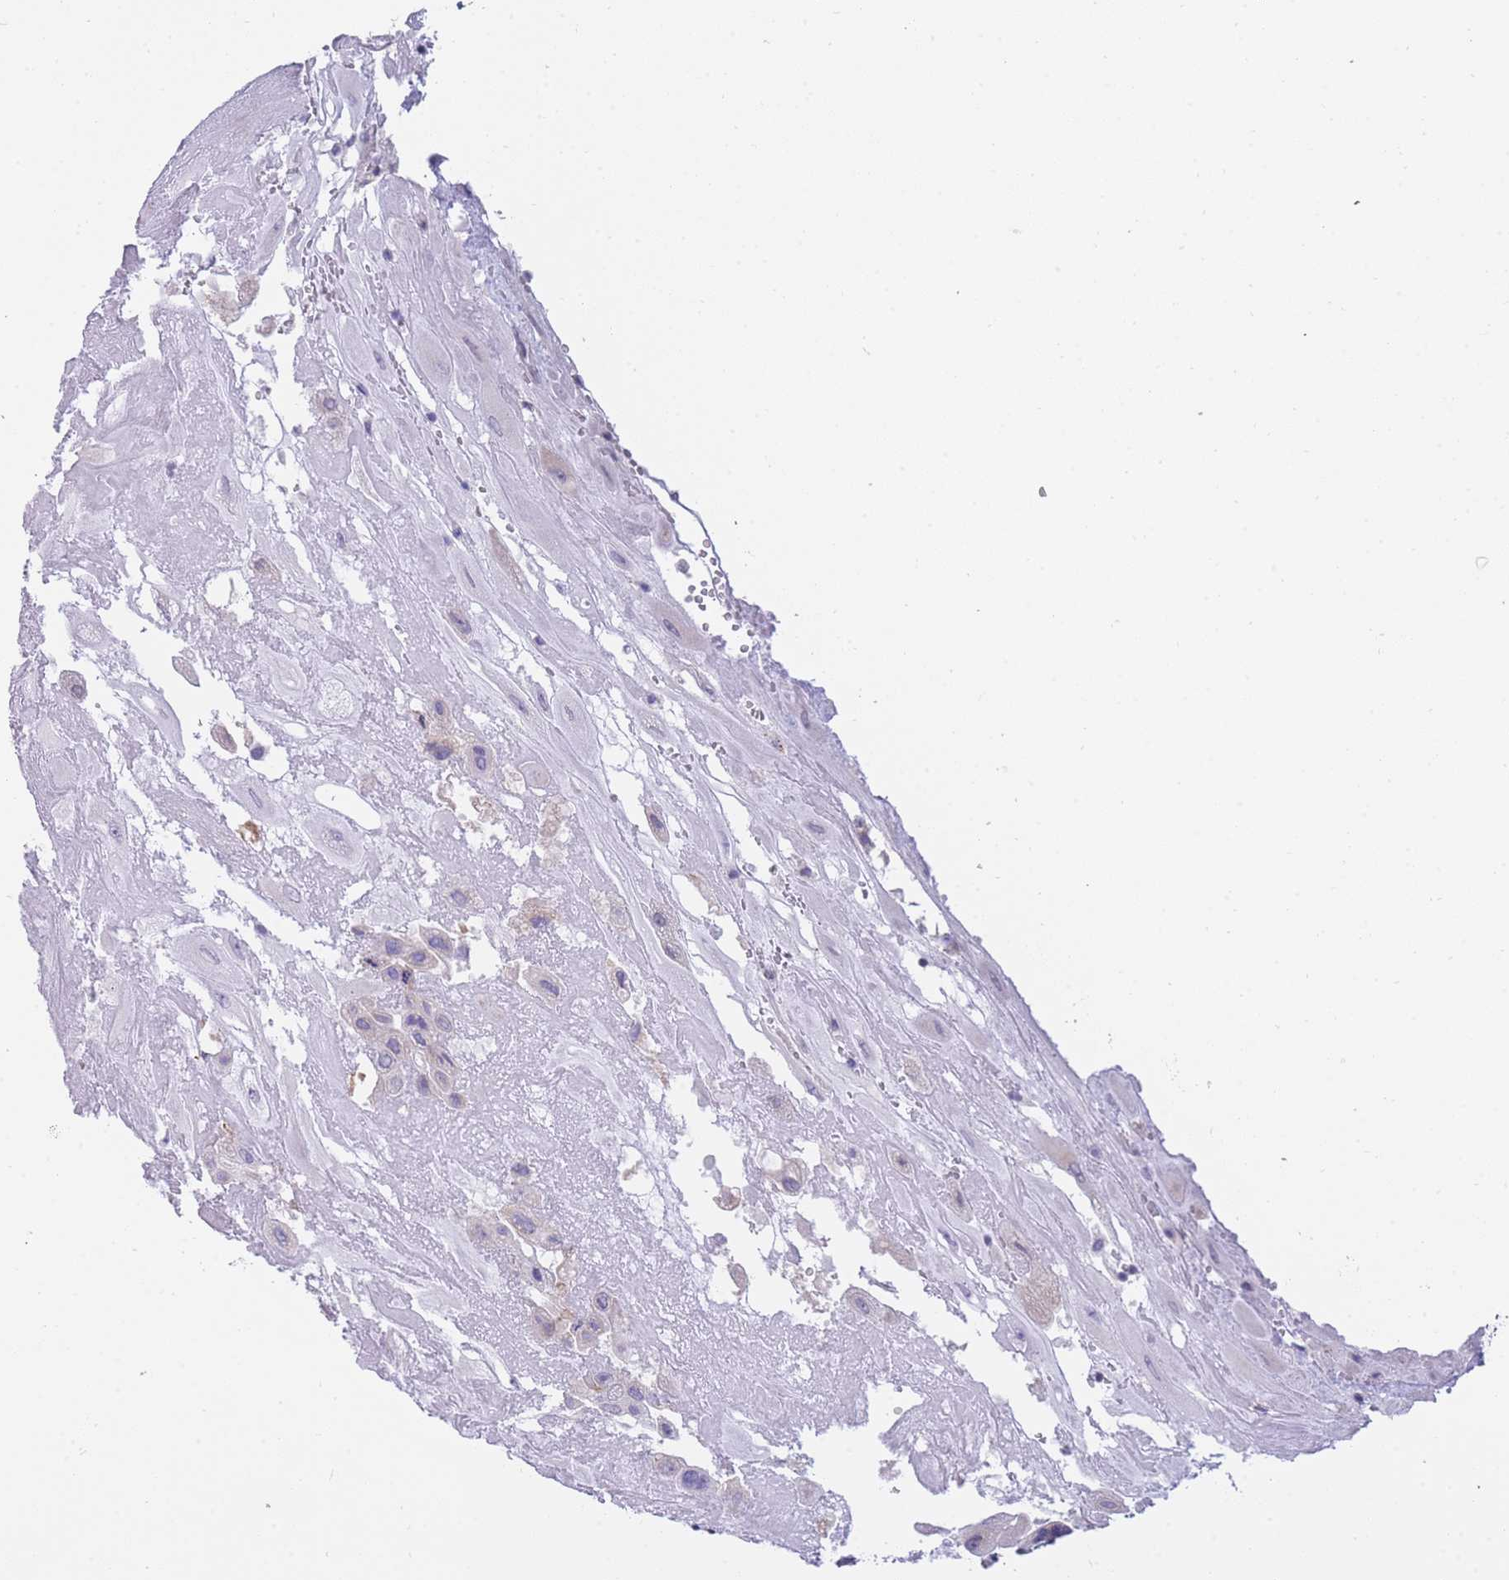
{"staining": {"intensity": "negative", "quantity": "none", "location": "none"}, "tissue": "placenta", "cell_type": "Decidual cells", "image_type": "normal", "snomed": [{"axis": "morphology", "description": "Normal tissue, NOS"}, {"axis": "topography", "description": "Placenta"}], "caption": "Immunohistochemistry of benign placenta shows no positivity in decidual cells.", "gene": "FRAT2", "patient": {"sex": "female", "age": 32}}